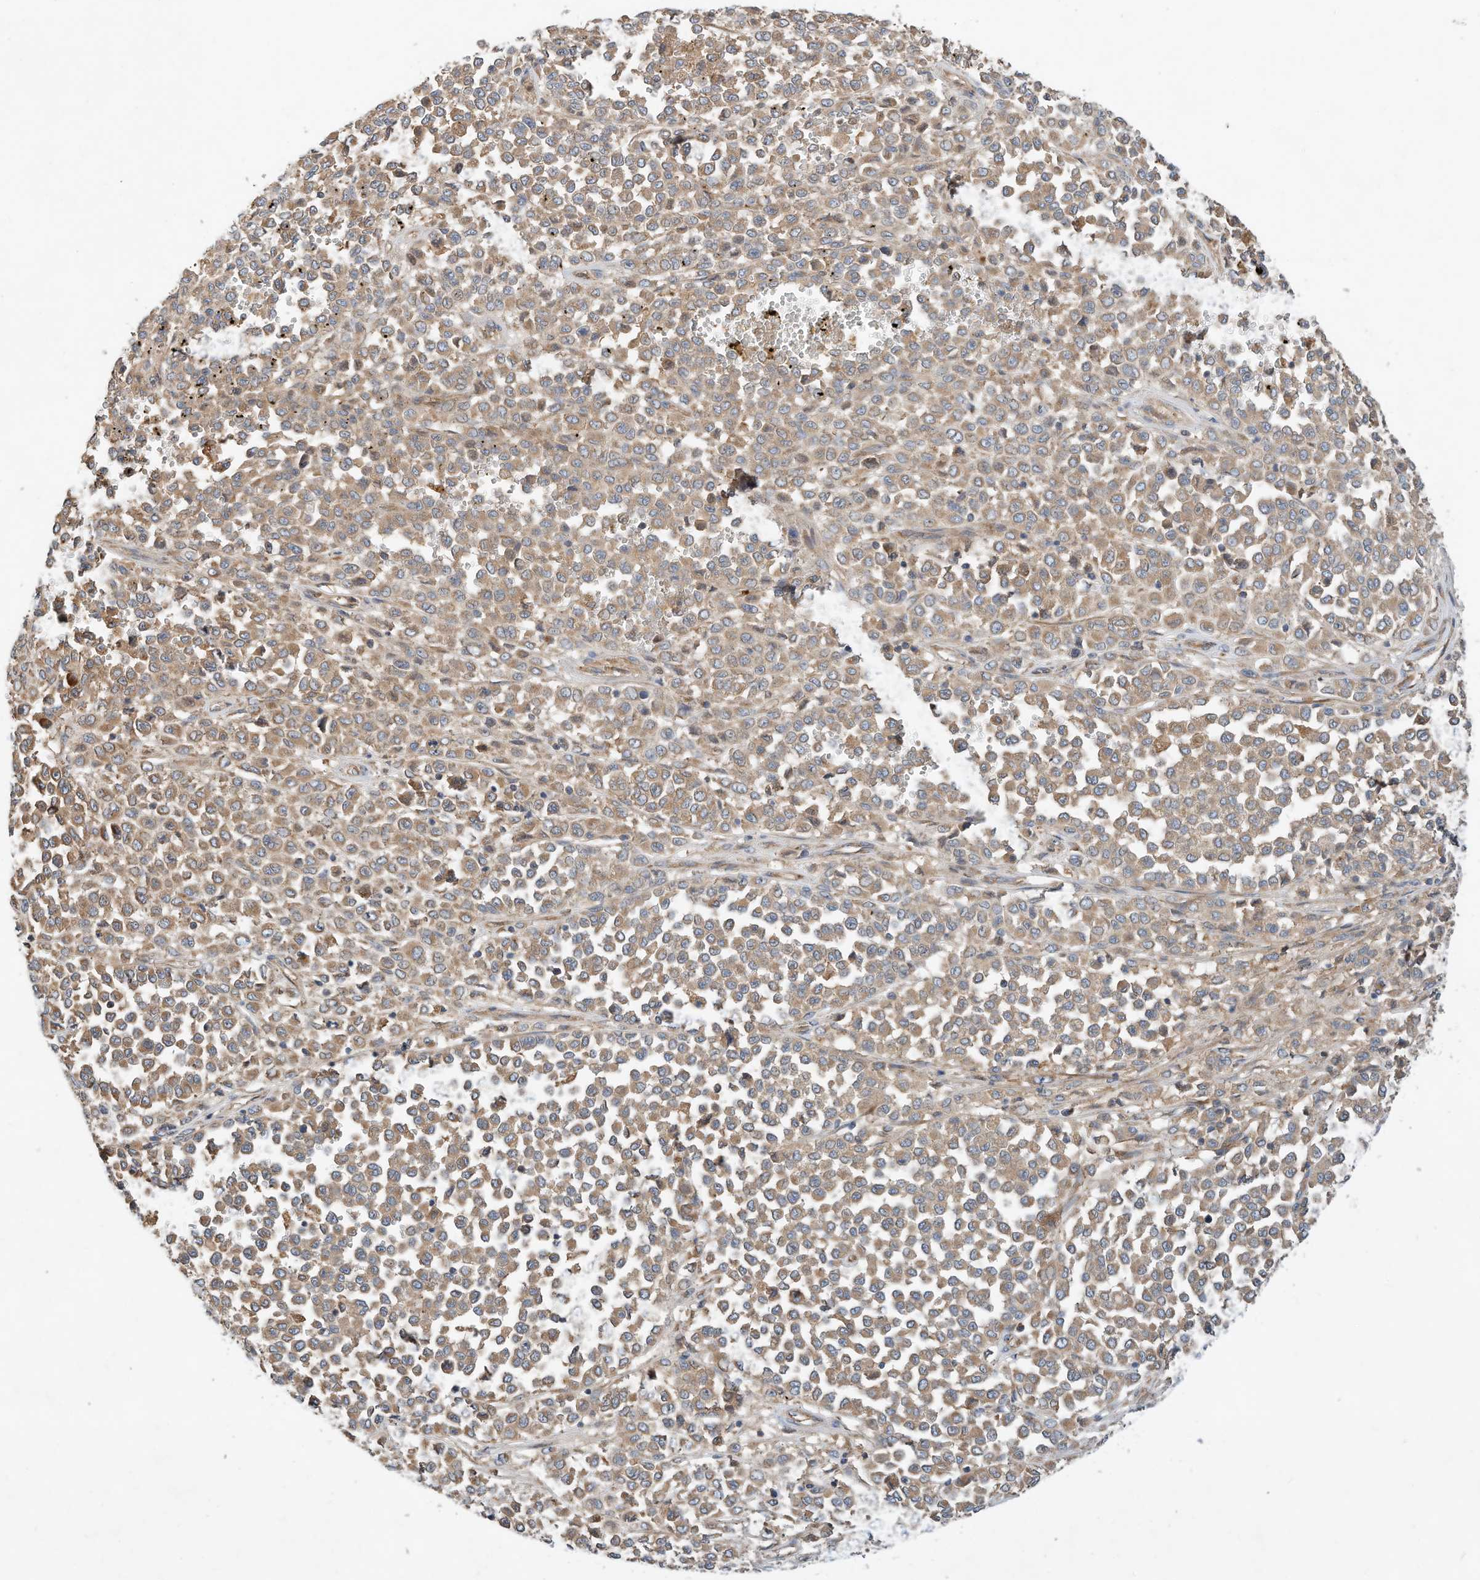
{"staining": {"intensity": "moderate", "quantity": ">75%", "location": "cytoplasmic/membranous"}, "tissue": "melanoma", "cell_type": "Tumor cells", "image_type": "cancer", "snomed": [{"axis": "morphology", "description": "Malignant melanoma, Metastatic site"}, {"axis": "topography", "description": "Pancreas"}], "caption": "Immunohistochemical staining of human melanoma demonstrates moderate cytoplasmic/membranous protein positivity in approximately >75% of tumor cells.", "gene": "CPAMD8", "patient": {"sex": "female", "age": 30}}